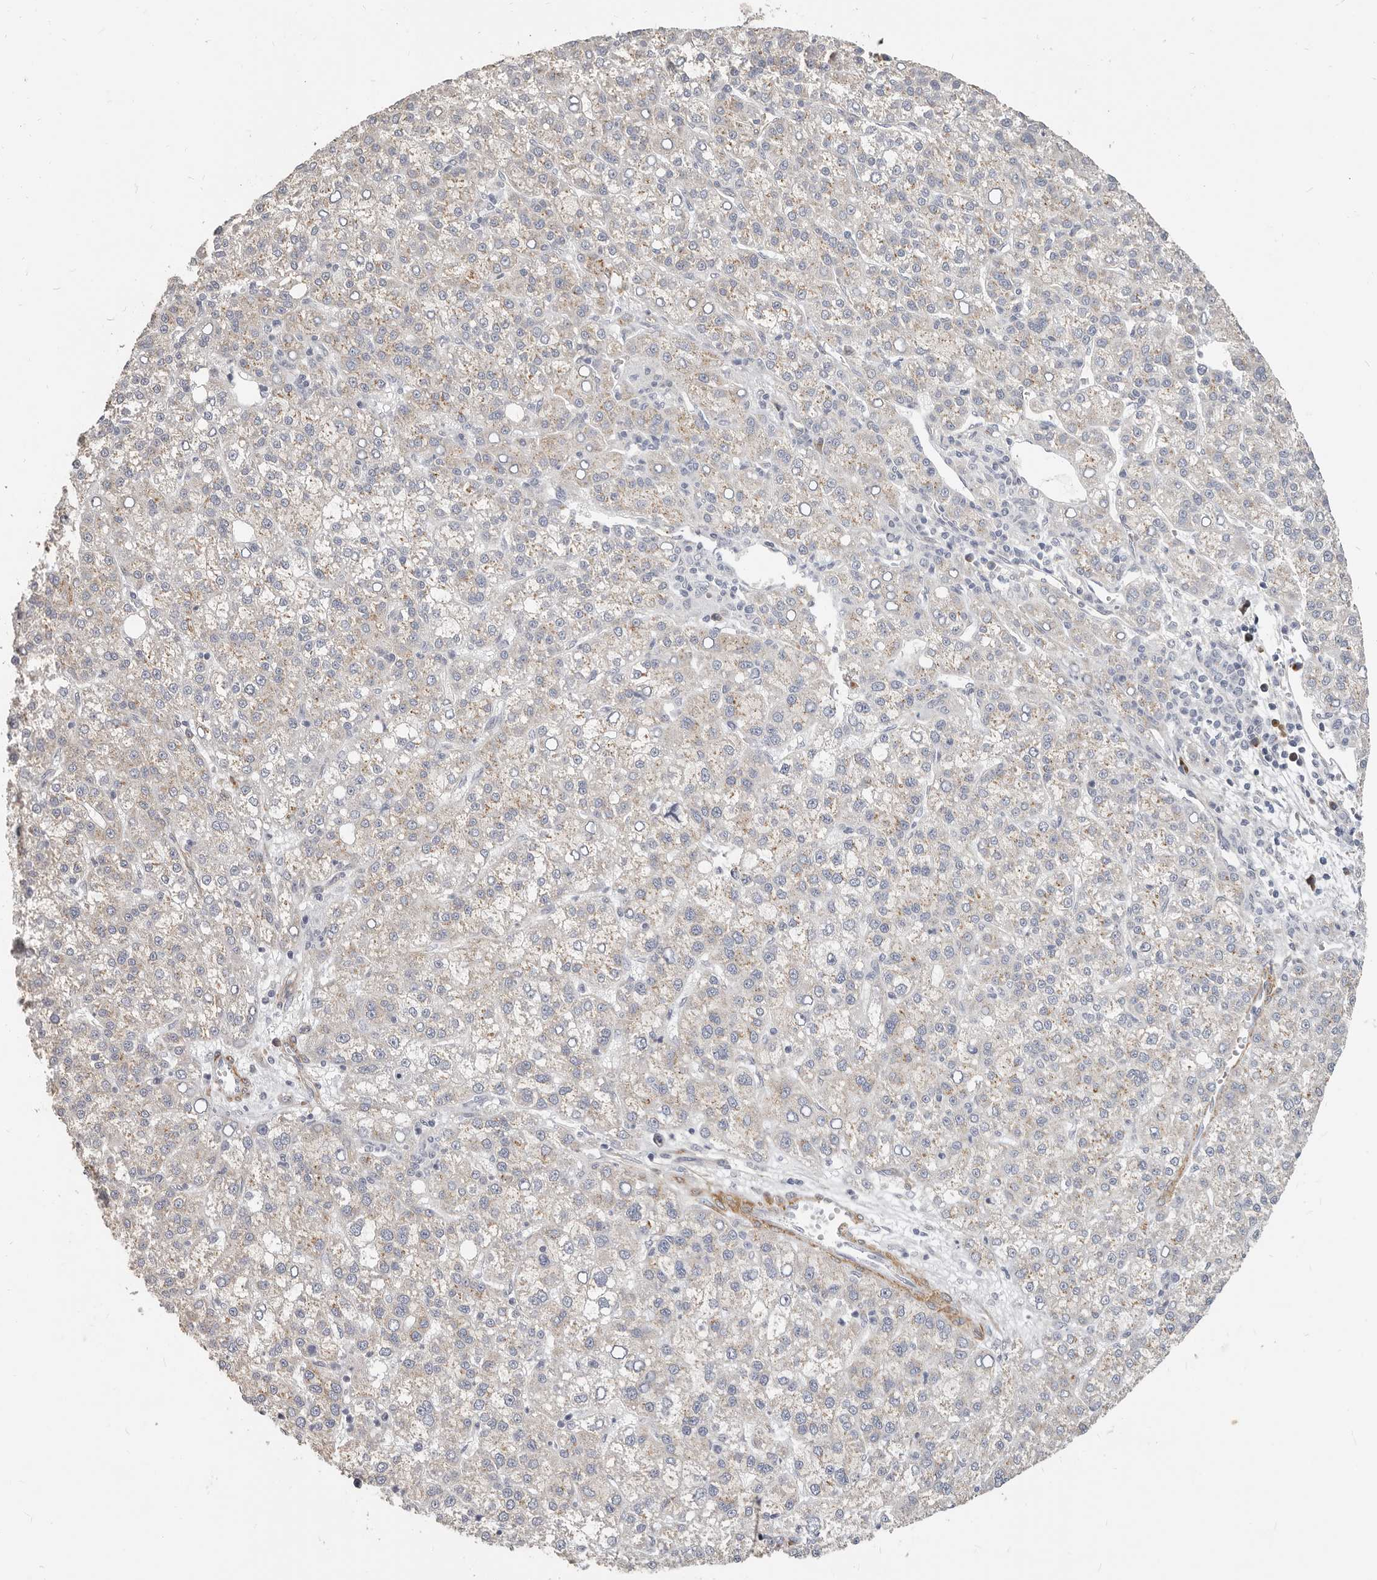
{"staining": {"intensity": "weak", "quantity": ">75%", "location": "cytoplasmic/membranous"}, "tissue": "liver cancer", "cell_type": "Tumor cells", "image_type": "cancer", "snomed": [{"axis": "morphology", "description": "Carcinoma, Hepatocellular, NOS"}, {"axis": "topography", "description": "Liver"}], "caption": "Hepatocellular carcinoma (liver) tissue exhibits weak cytoplasmic/membranous positivity in approximately >75% of tumor cells", "gene": "RABAC1", "patient": {"sex": "female", "age": 58}}